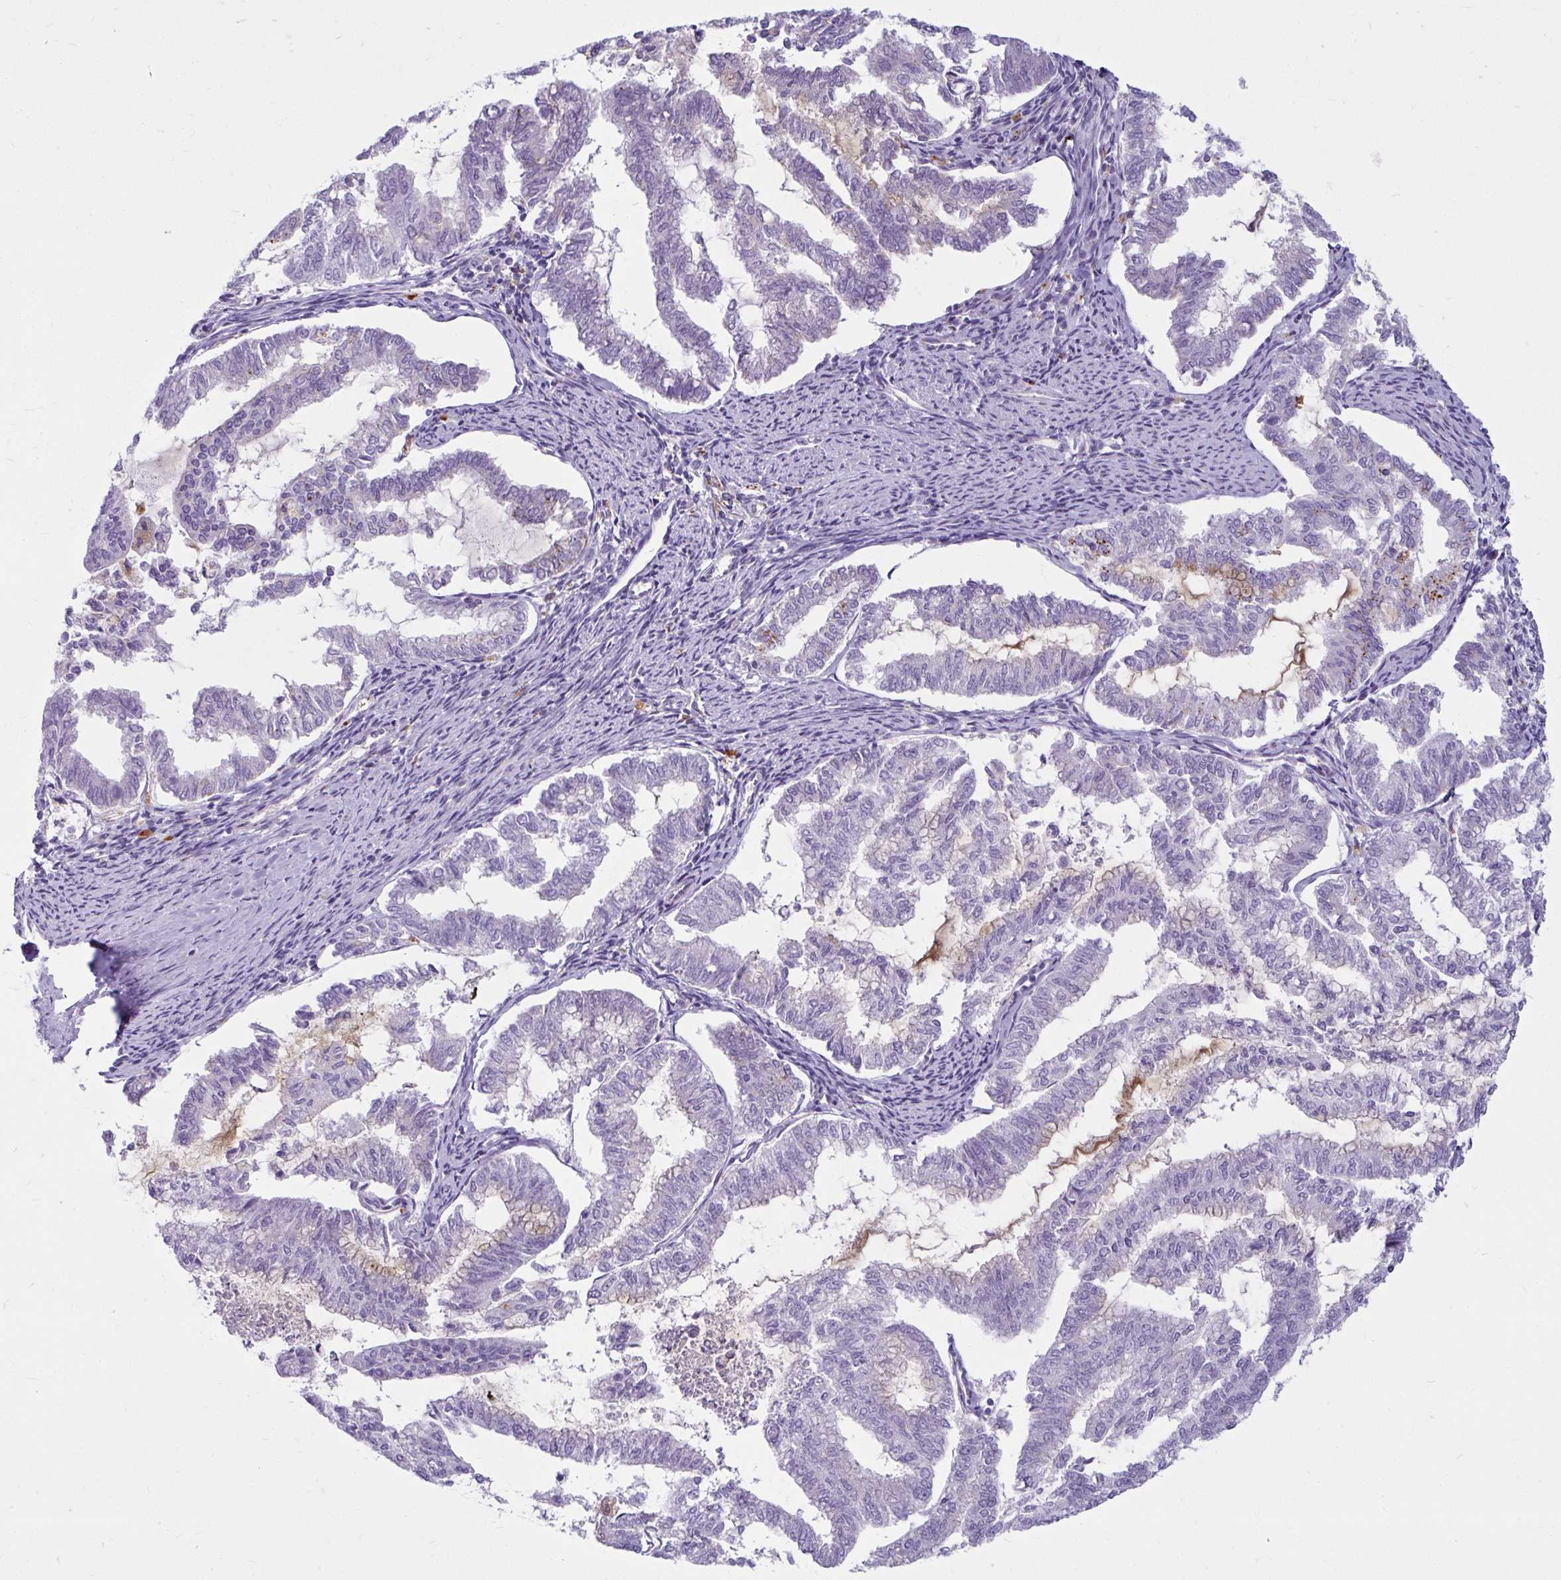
{"staining": {"intensity": "negative", "quantity": "none", "location": "none"}, "tissue": "endometrial cancer", "cell_type": "Tumor cells", "image_type": "cancer", "snomed": [{"axis": "morphology", "description": "Adenocarcinoma, NOS"}, {"axis": "topography", "description": "Endometrium"}], "caption": "DAB (3,3'-diaminobenzidine) immunohistochemical staining of endometrial cancer (adenocarcinoma) demonstrates no significant positivity in tumor cells. (Stains: DAB (3,3'-diaminobenzidine) IHC with hematoxylin counter stain, Microscopy: brightfield microscopy at high magnification).", "gene": "CTSZ", "patient": {"sex": "female", "age": 79}}